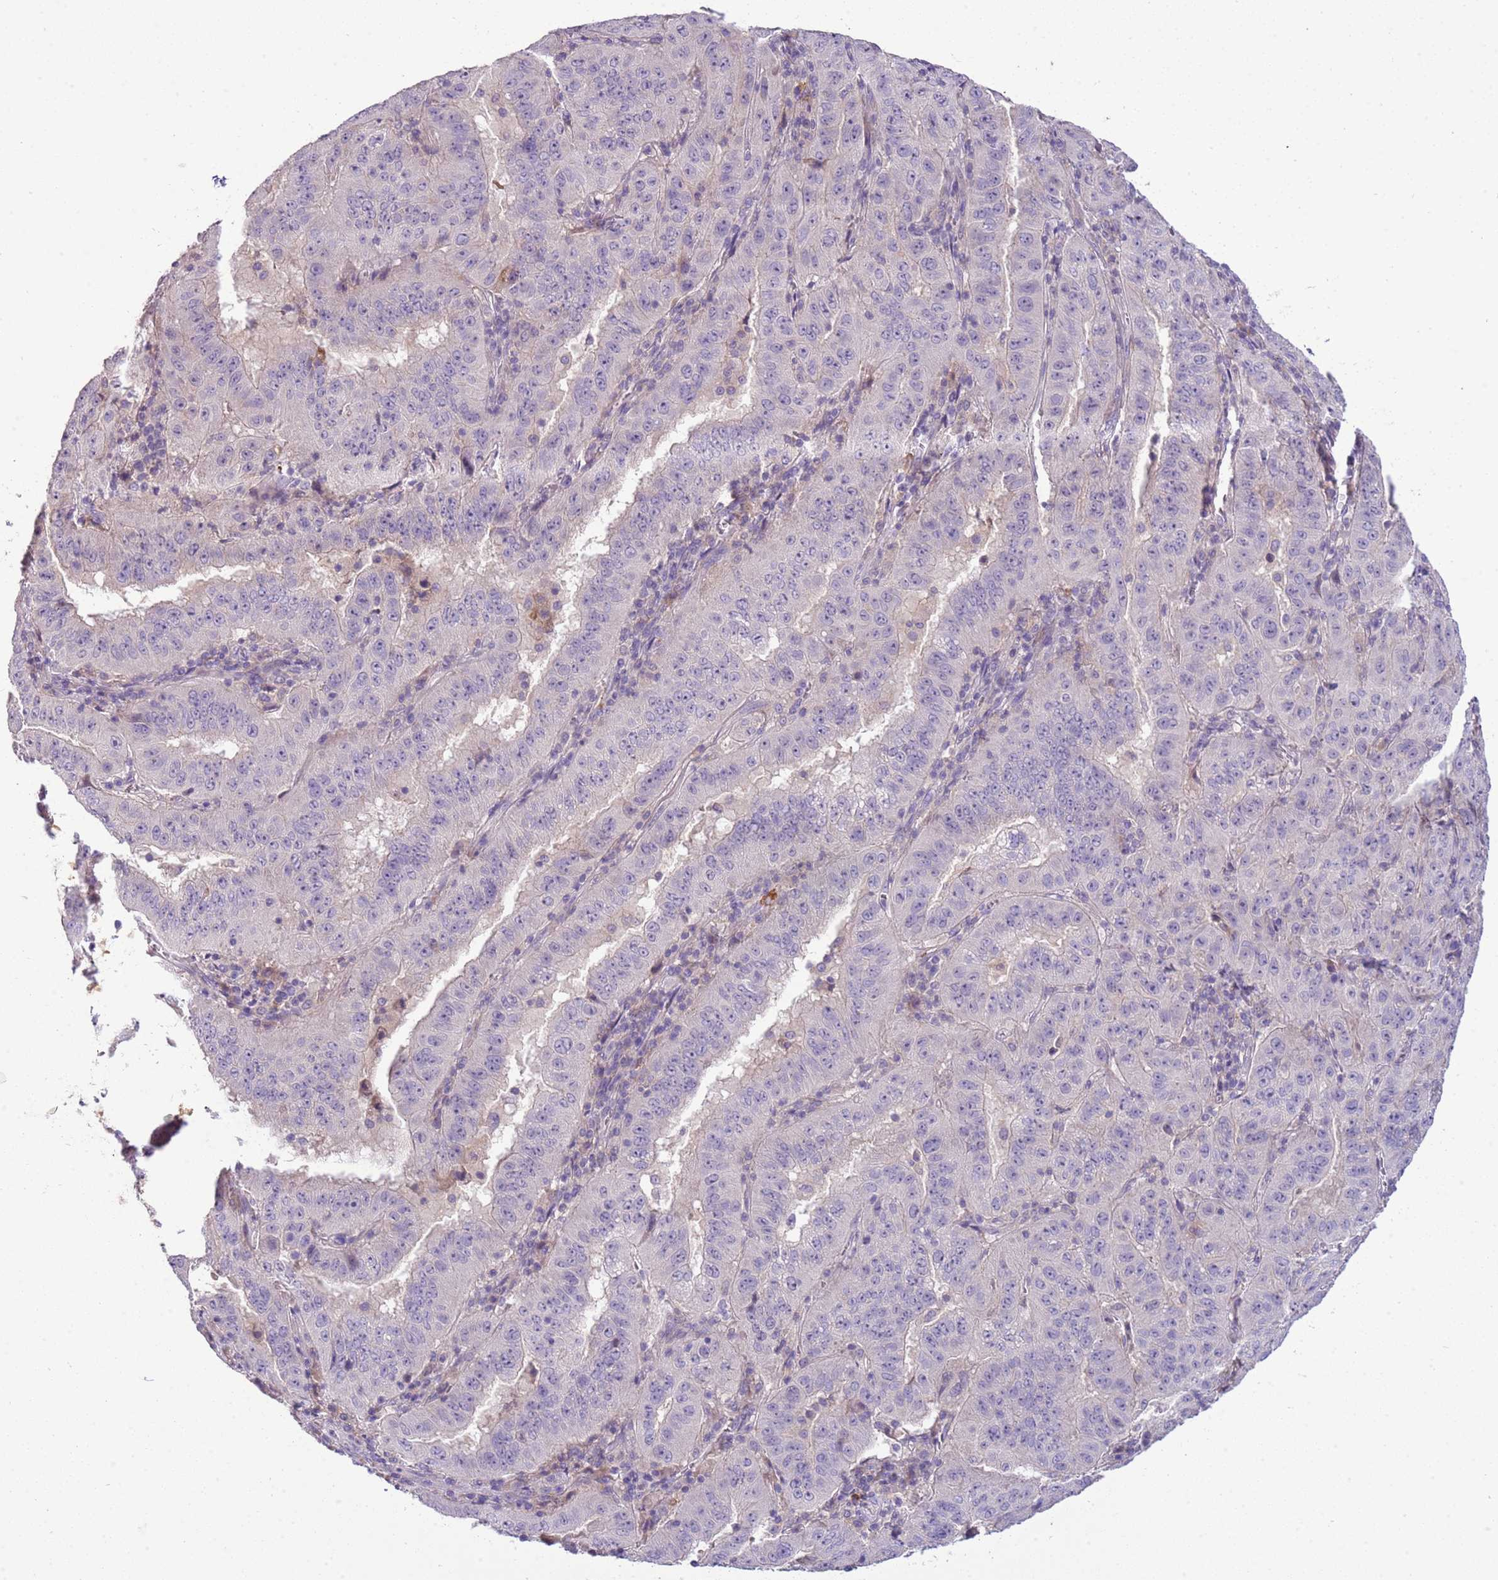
{"staining": {"intensity": "negative", "quantity": "none", "location": "none"}, "tissue": "pancreatic cancer", "cell_type": "Tumor cells", "image_type": "cancer", "snomed": [{"axis": "morphology", "description": "Adenocarcinoma, NOS"}, {"axis": "topography", "description": "Pancreas"}], "caption": "There is no significant expression in tumor cells of pancreatic cancer (adenocarcinoma).", "gene": "SCAMP5", "patient": {"sex": "male", "age": 63}}